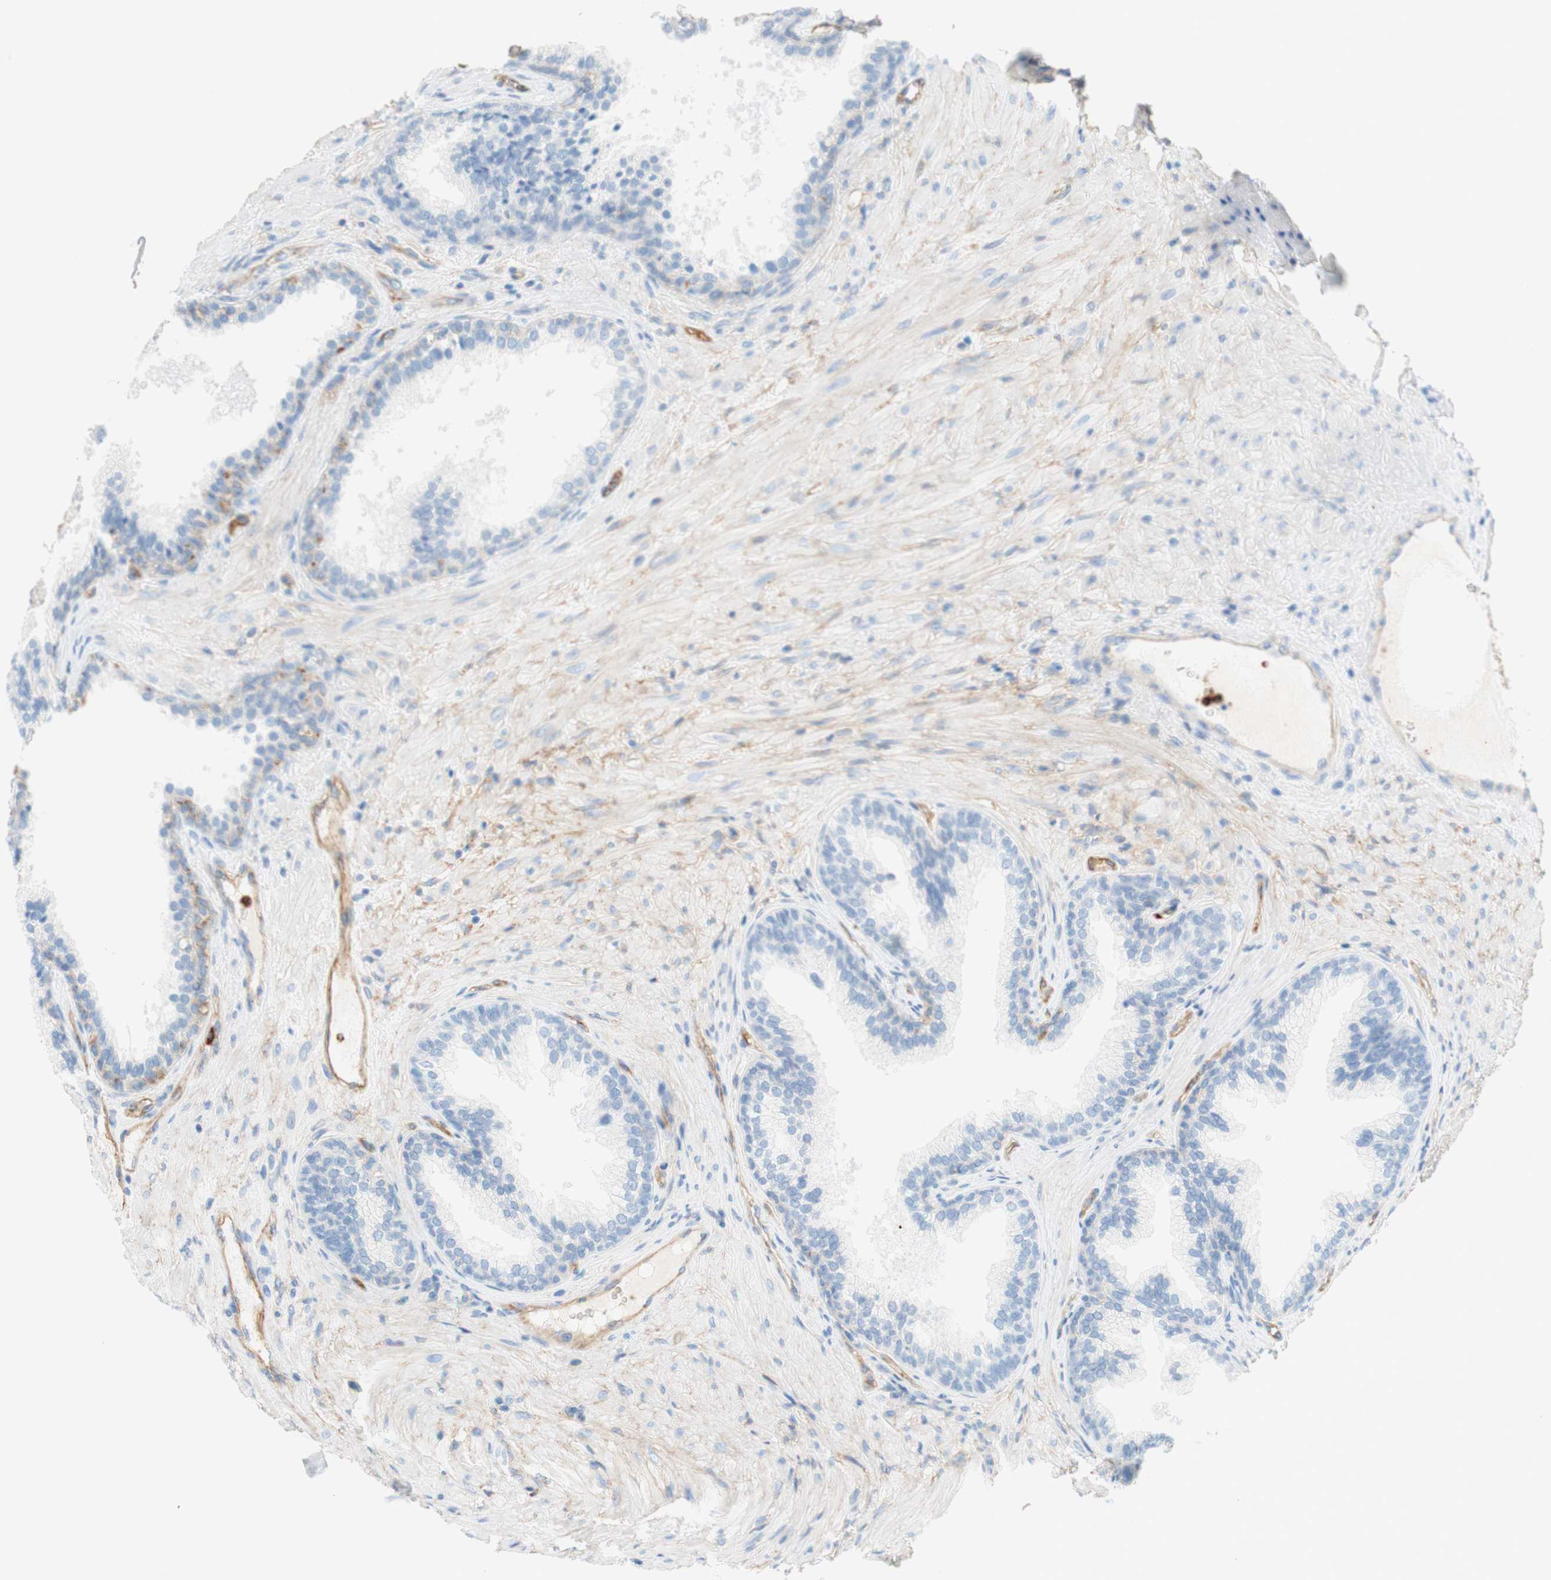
{"staining": {"intensity": "weak", "quantity": "<25%", "location": "cytoplasmic/membranous"}, "tissue": "prostate", "cell_type": "Glandular cells", "image_type": "normal", "snomed": [{"axis": "morphology", "description": "Normal tissue, NOS"}, {"axis": "topography", "description": "Prostate"}], "caption": "A micrograph of prostate stained for a protein exhibits no brown staining in glandular cells. (Brightfield microscopy of DAB IHC at high magnification).", "gene": "STOM", "patient": {"sex": "male", "age": 76}}